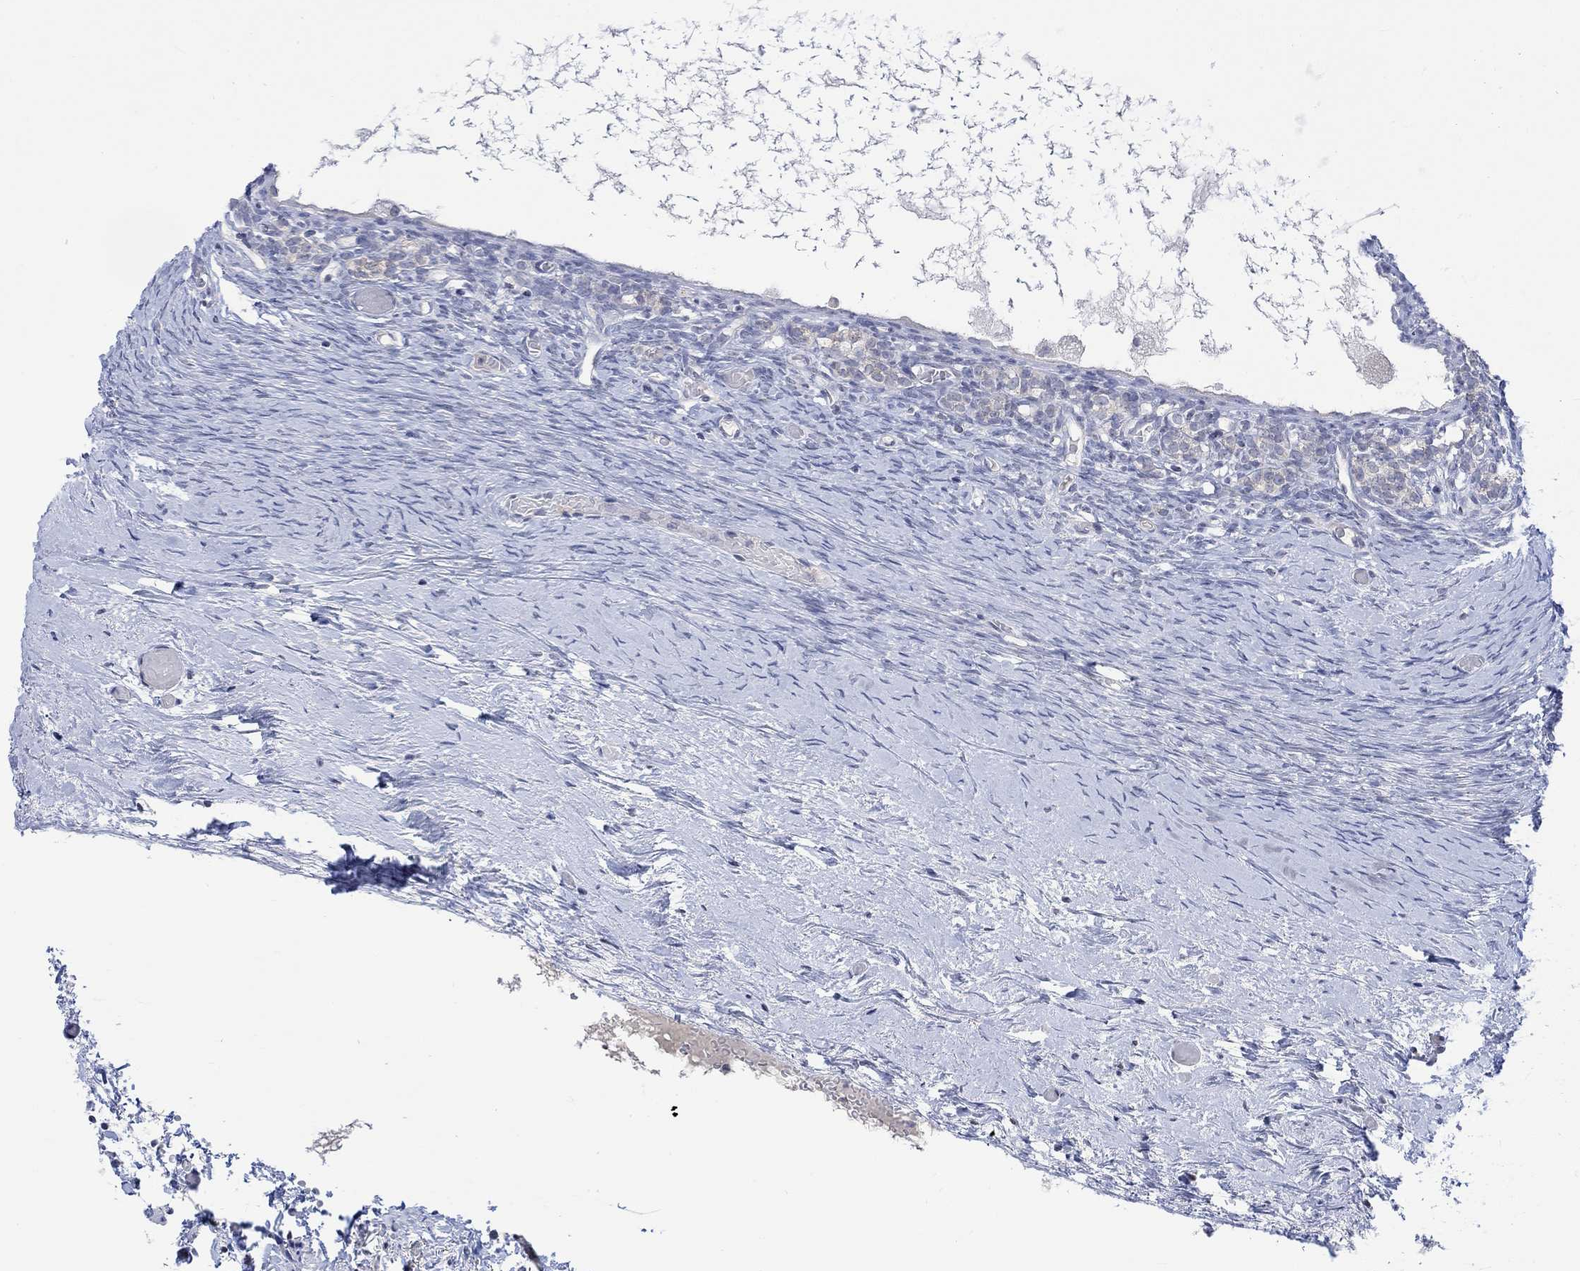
{"staining": {"intensity": "negative", "quantity": "none", "location": "none"}, "tissue": "ovary", "cell_type": "Follicle cells", "image_type": "normal", "snomed": [{"axis": "morphology", "description": "Normal tissue, NOS"}, {"axis": "topography", "description": "Ovary"}], "caption": "DAB immunohistochemical staining of normal ovary shows no significant positivity in follicle cells. Brightfield microscopy of IHC stained with DAB (3,3'-diaminobenzidine) (brown) and hematoxylin (blue), captured at high magnification.", "gene": "DCX", "patient": {"sex": "female", "age": 39}}